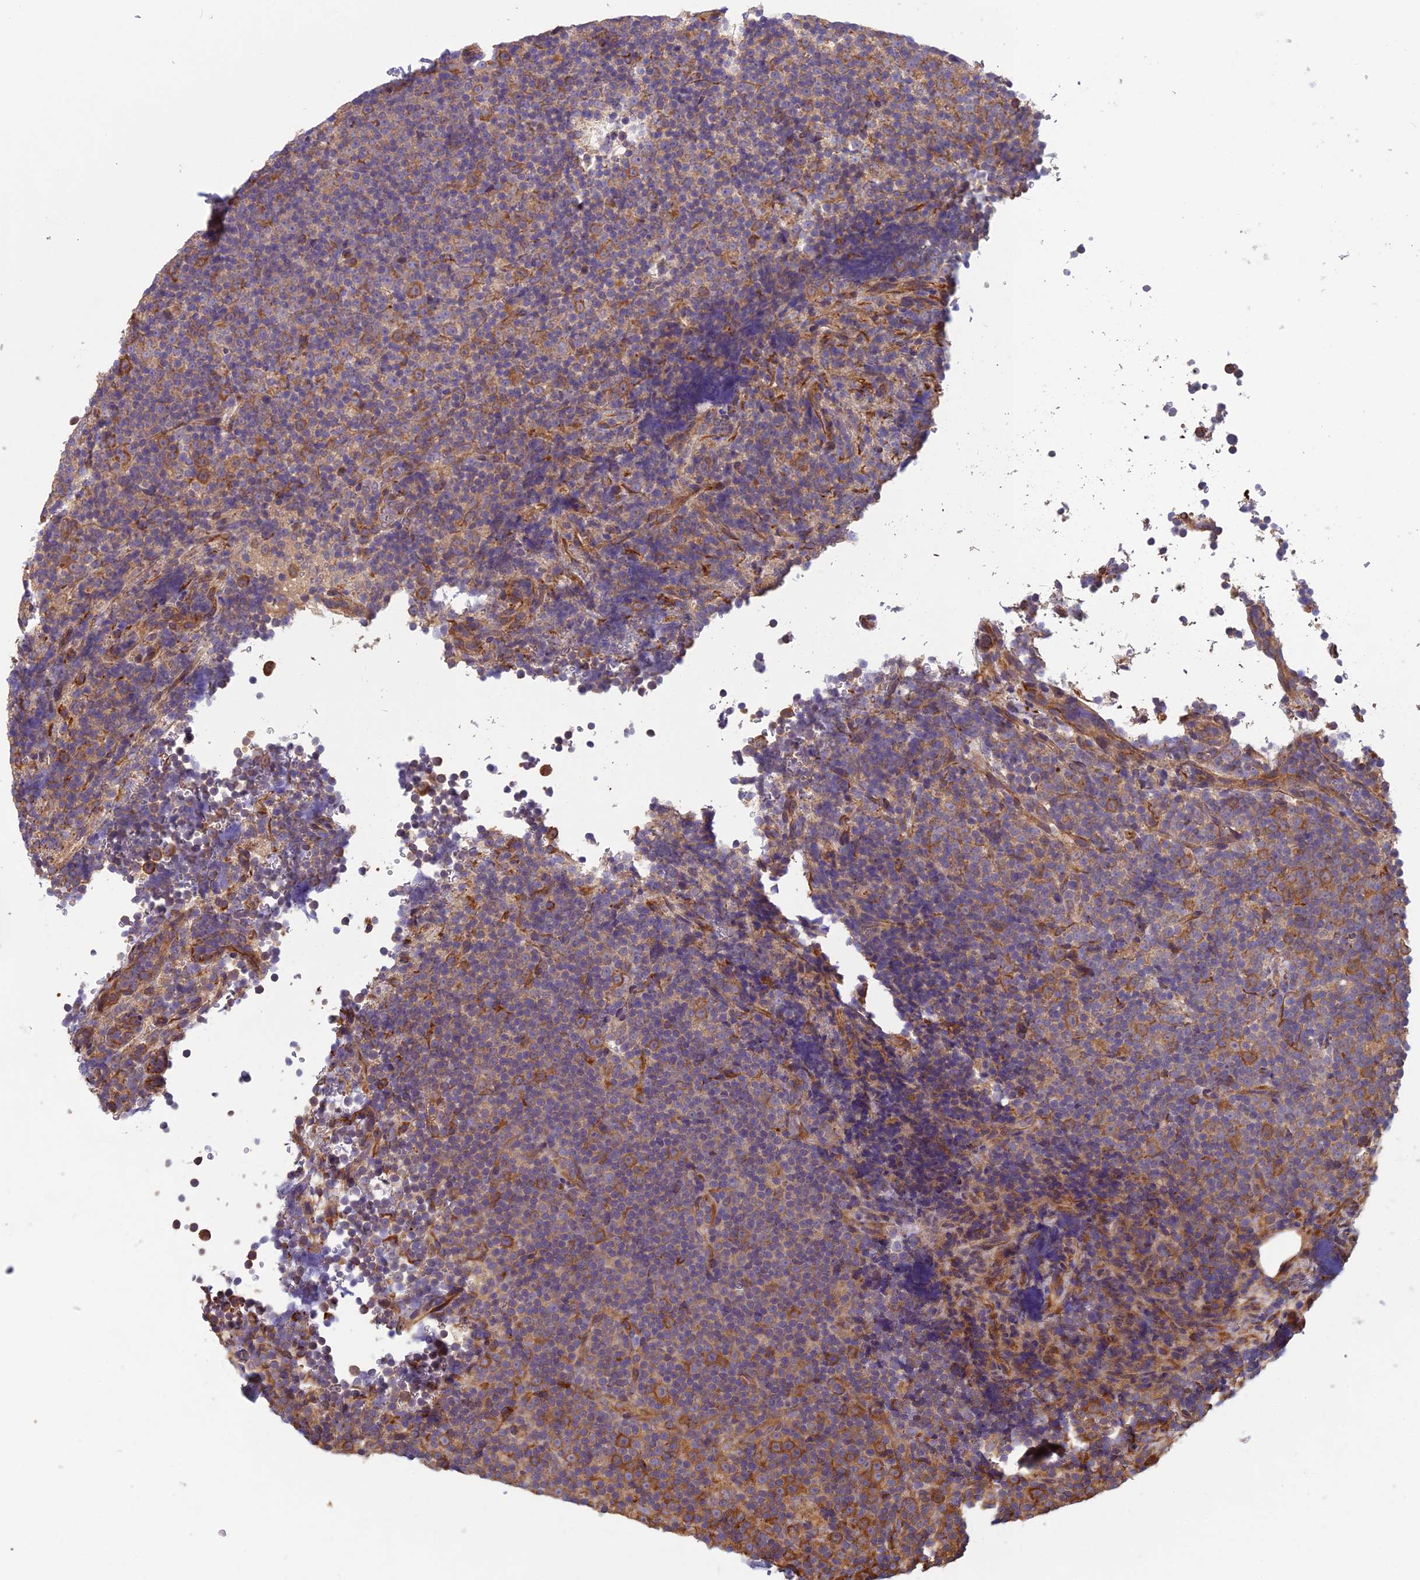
{"staining": {"intensity": "moderate", "quantity": "<25%", "location": "cytoplasmic/membranous"}, "tissue": "lymphoma", "cell_type": "Tumor cells", "image_type": "cancer", "snomed": [{"axis": "morphology", "description": "Malignant lymphoma, non-Hodgkin's type, Low grade"}, {"axis": "topography", "description": "Lymph node"}], "caption": "Immunohistochemistry of low-grade malignant lymphoma, non-Hodgkin's type shows low levels of moderate cytoplasmic/membranous expression in approximately <25% of tumor cells.", "gene": "SPDL1", "patient": {"sex": "female", "age": 67}}